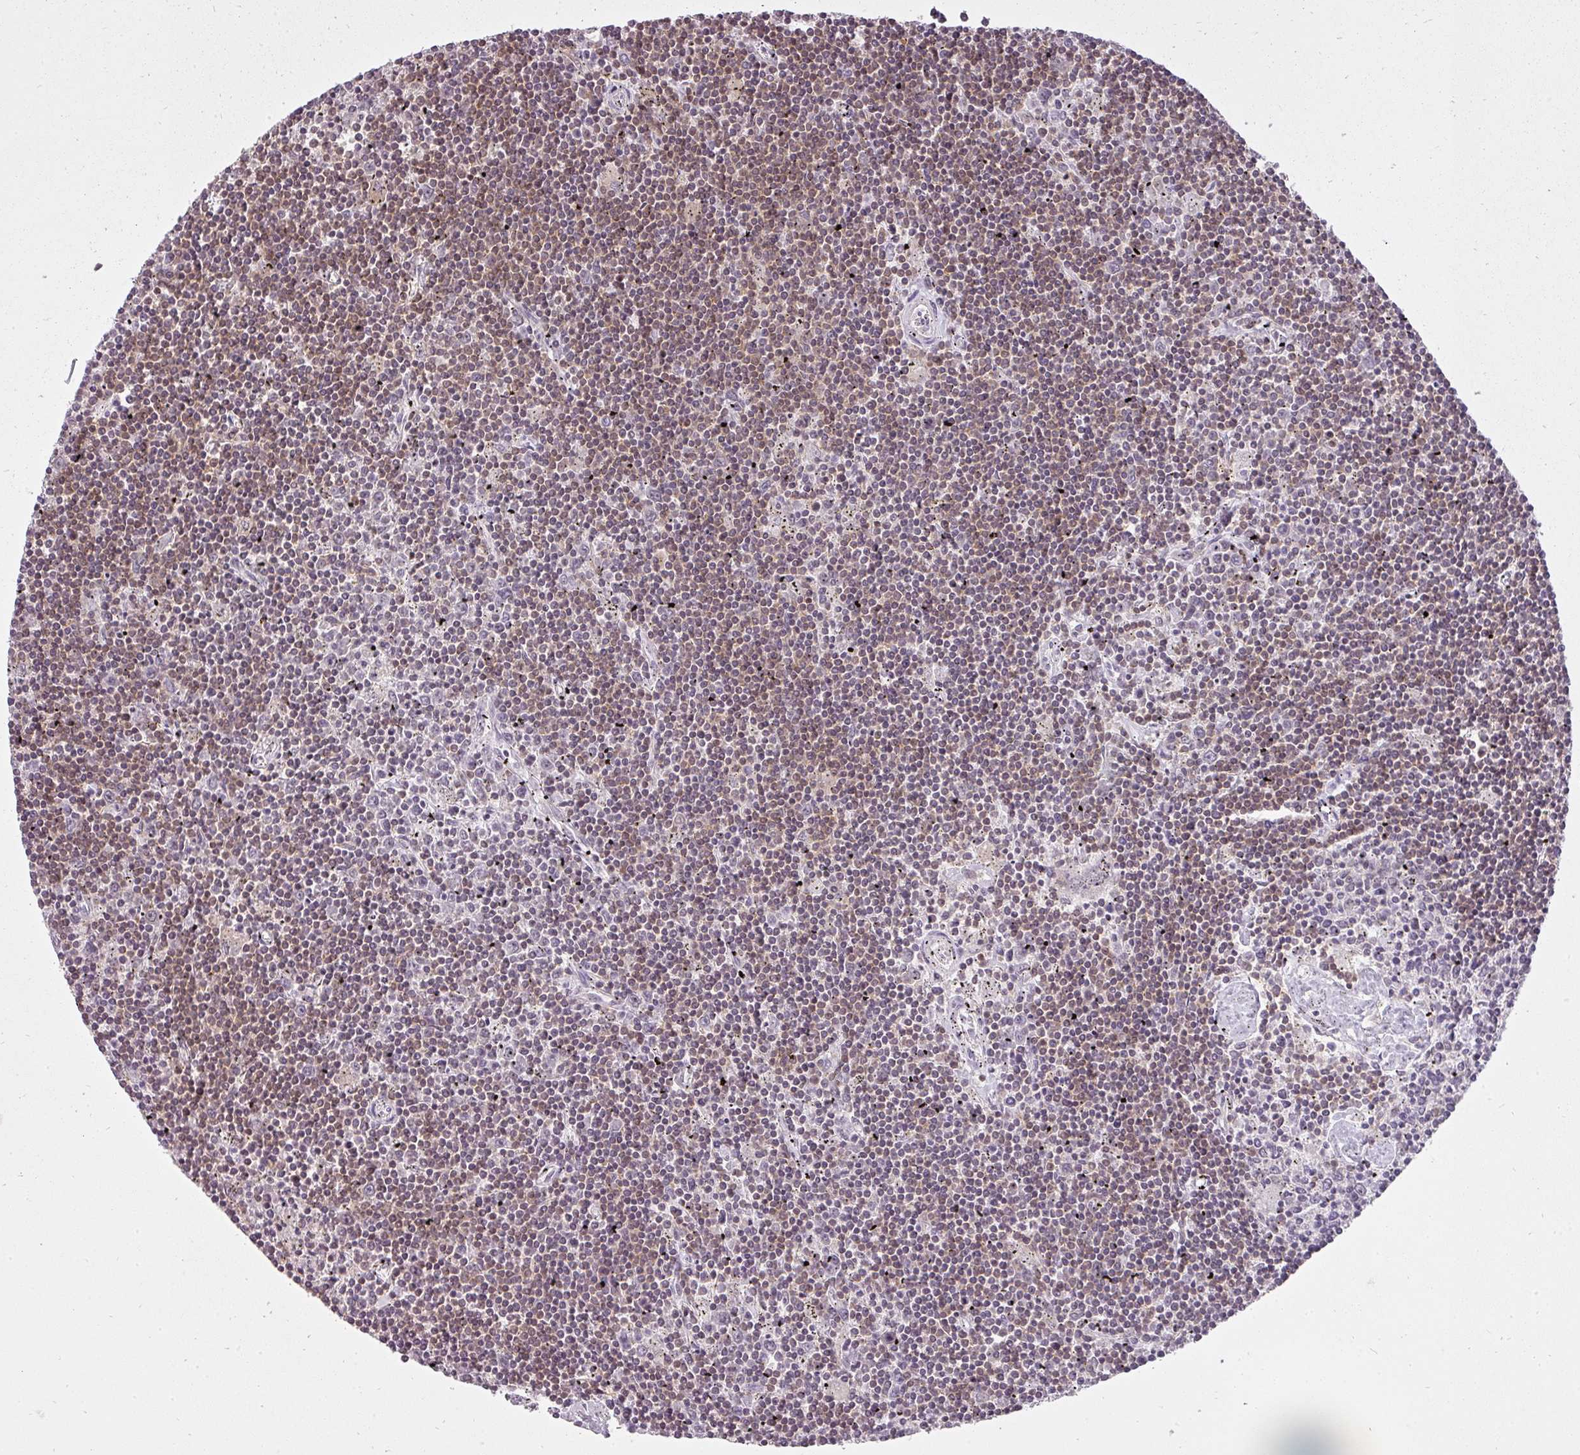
{"staining": {"intensity": "moderate", "quantity": ">75%", "location": "cytoplasmic/membranous,nuclear"}, "tissue": "lymphoma", "cell_type": "Tumor cells", "image_type": "cancer", "snomed": [{"axis": "morphology", "description": "Malignant lymphoma, non-Hodgkin's type, Low grade"}, {"axis": "topography", "description": "Spleen"}], "caption": "The image shows staining of lymphoma, revealing moderate cytoplasmic/membranous and nuclear protein expression (brown color) within tumor cells.", "gene": "STK4", "patient": {"sex": "male", "age": 76}}